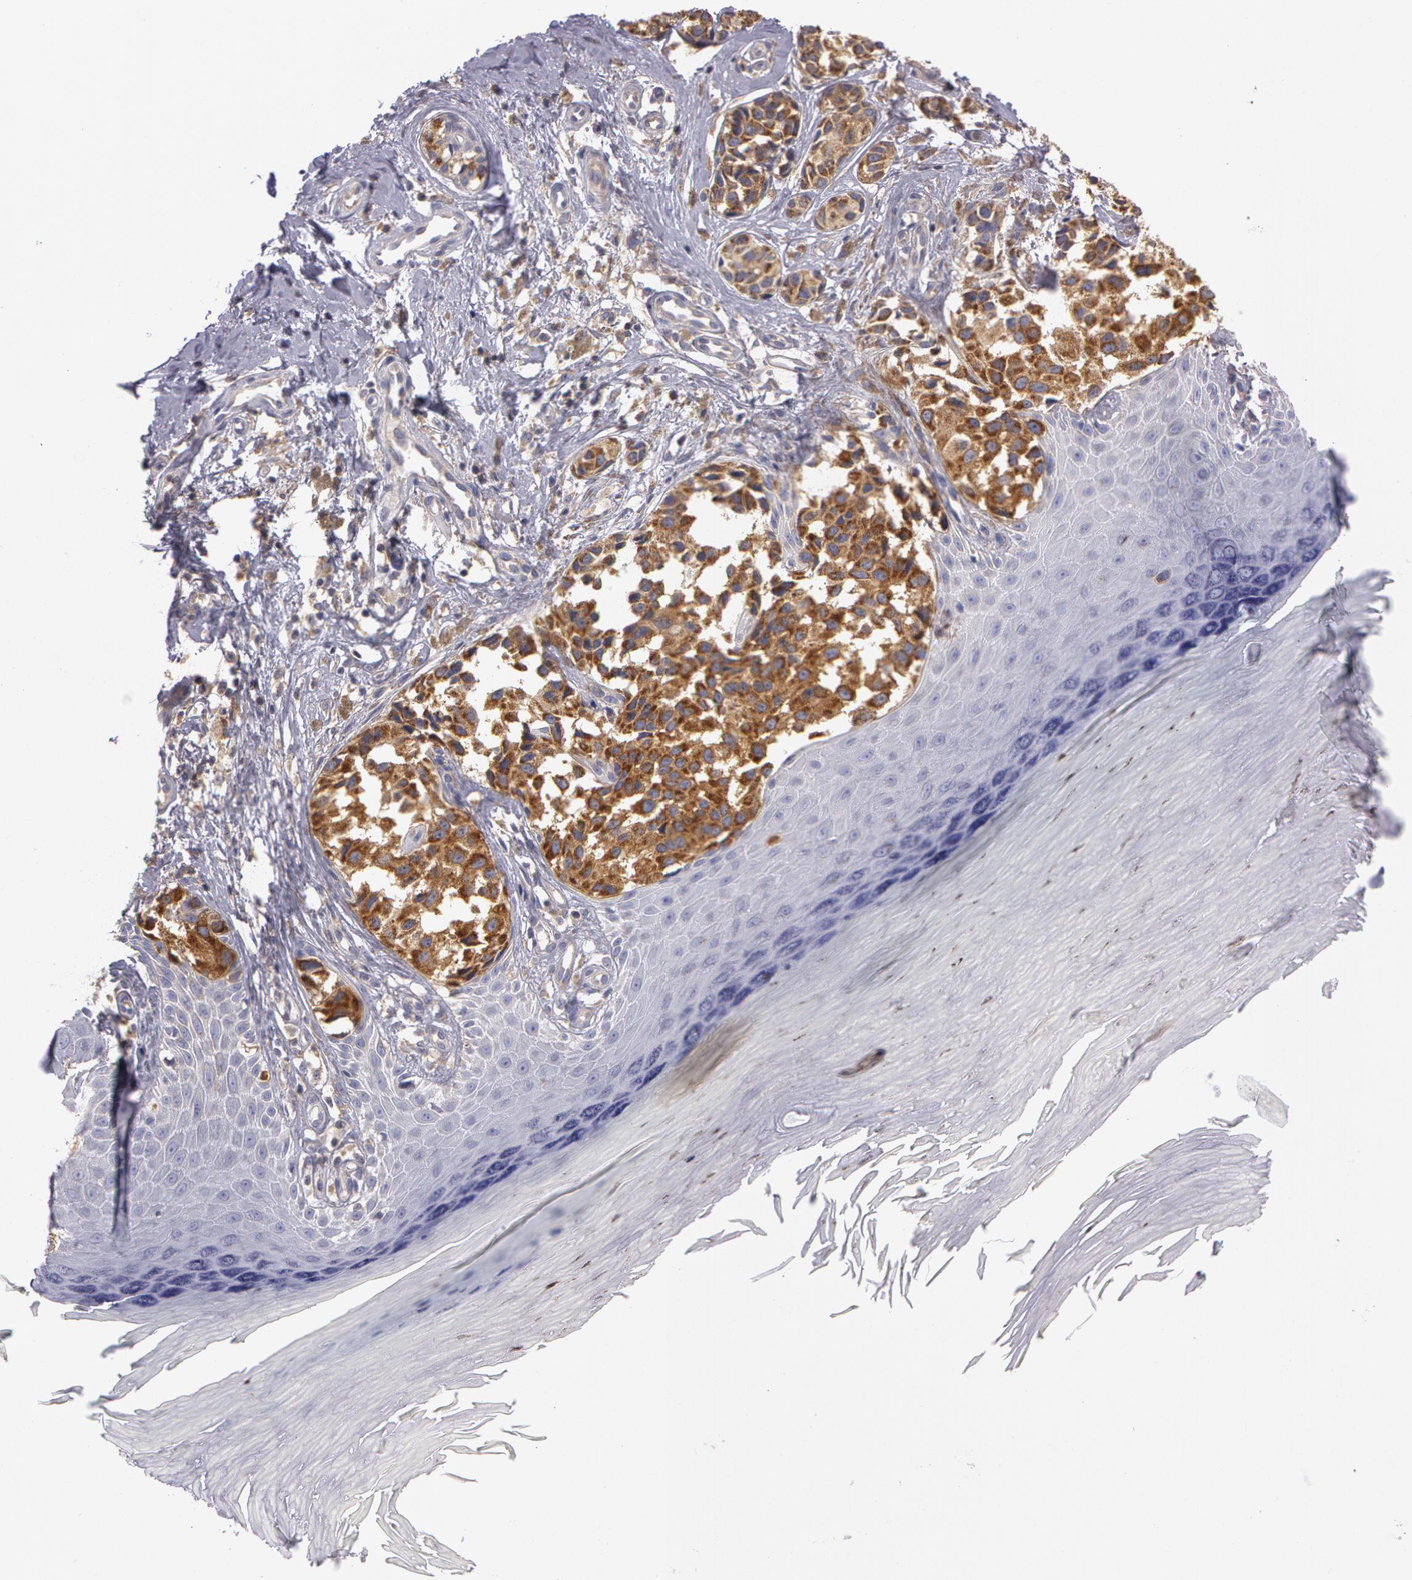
{"staining": {"intensity": "moderate", "quantity": ">75%", "location": "cytoplasmic/membranous"}, "tissue": "melanoma", "cell_type": "Tumor cells", "image_type": "cancer", "snomed": [{"axis": "morphology", "description": "Malignant melanoma, NOS"}, {"axis": "topography", "description": "Skin"}], "caption": "The image demonstrates staining of melanoma, revealing moderate cytoplasmic/membranous protein staining (brown color) within tumor cells. (Brightfield microscopy of DAB IHC at high magnification).", "gene": "NEK9", "patient": {"sex": "male", "age": 79}}